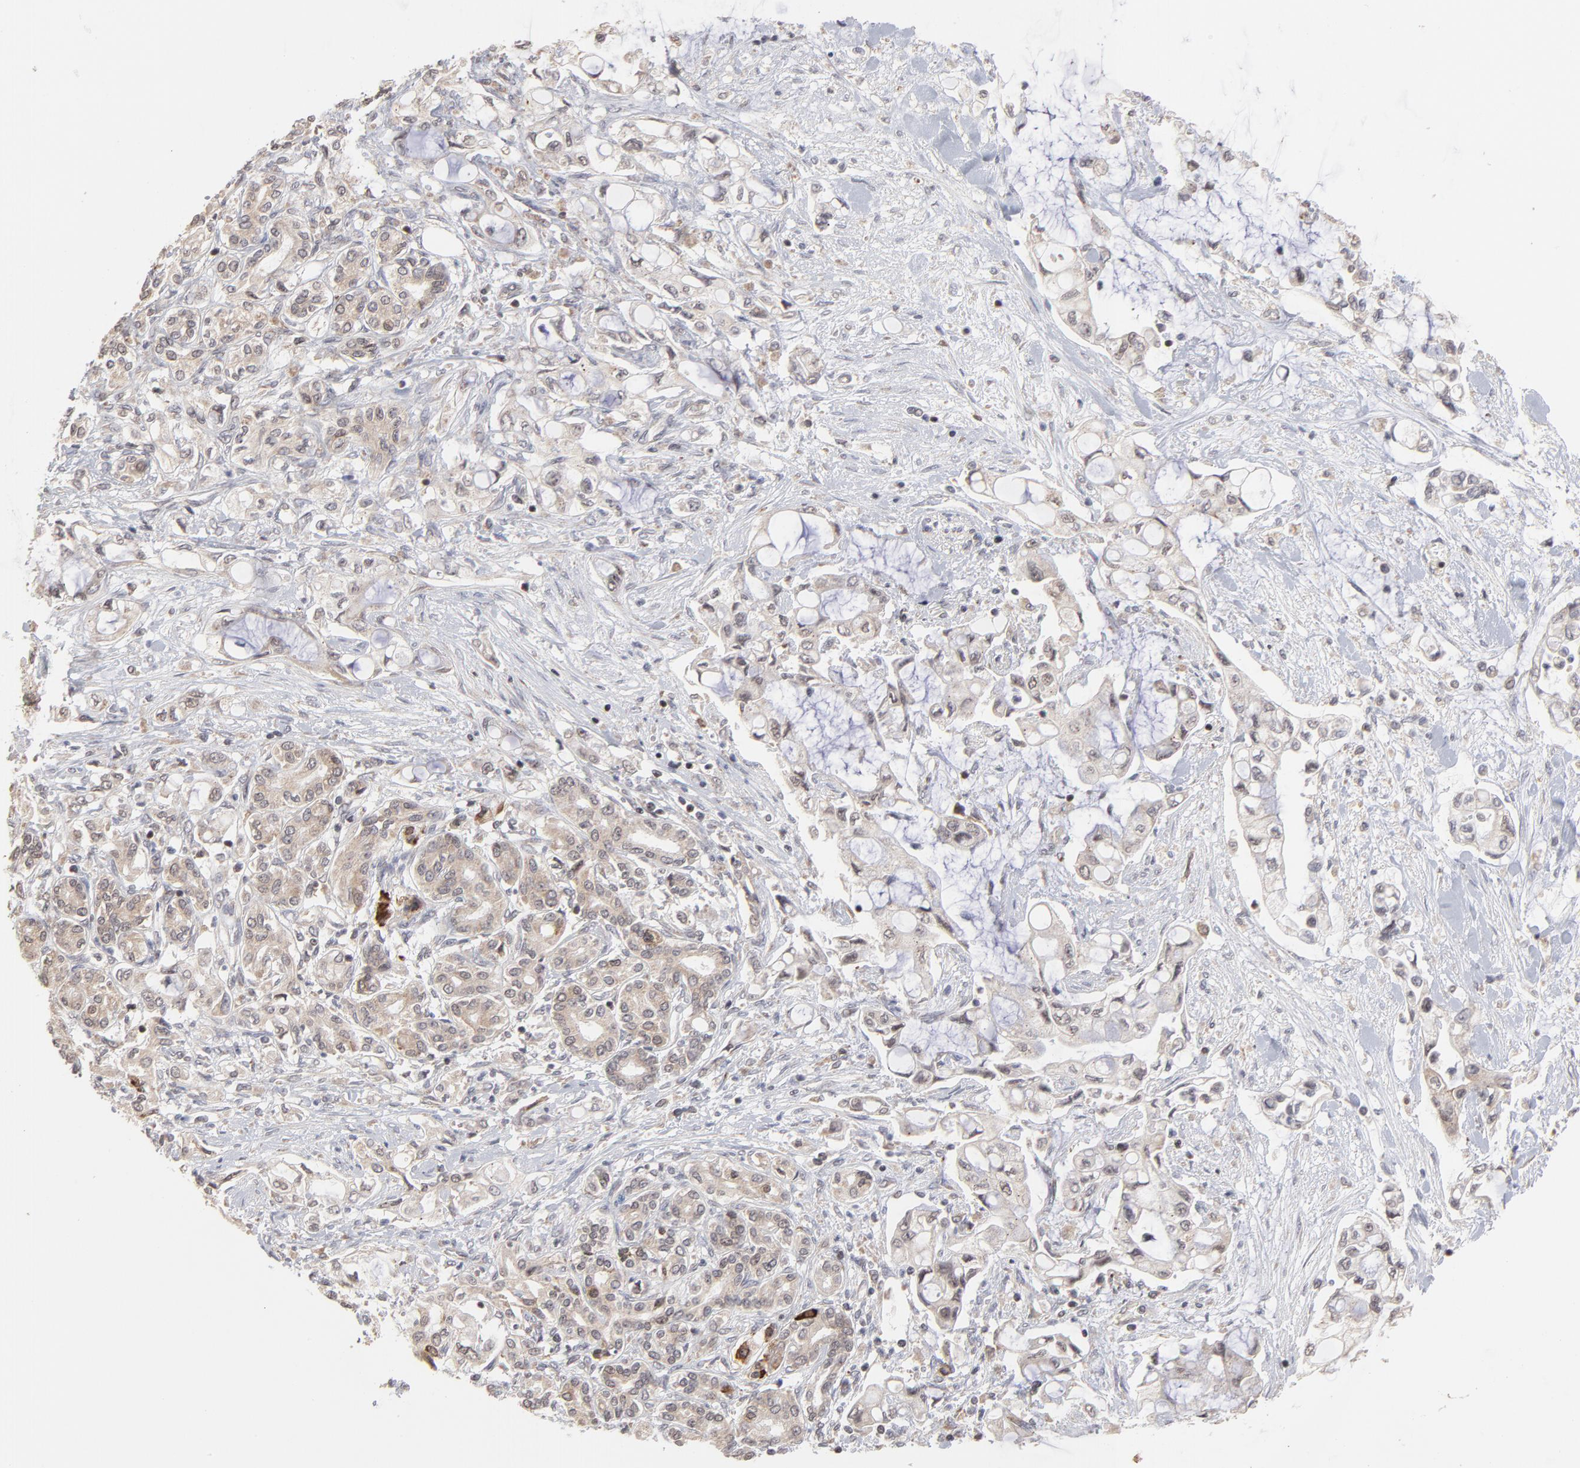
{"staining": {"intensity": "weak", "quantity": "<25%", "location": "cytoplasmic/membranous"}, "tissue": "pancreatic cancer", "cell_type": "Tumor cells", "image_type": "cancer", "snomed": [{"axis": "morphology", "description": "Adenocarcinoma, NOS"}, {"axis": "topography", "description": "Pancreas"}], "caption": "This is an immunohistochemistry photomicrograph of human pancreatic cancer. There is no expression in tumor cells.", "gene": "ARIH1", "patient": {"sex": "female", "age": 70}}